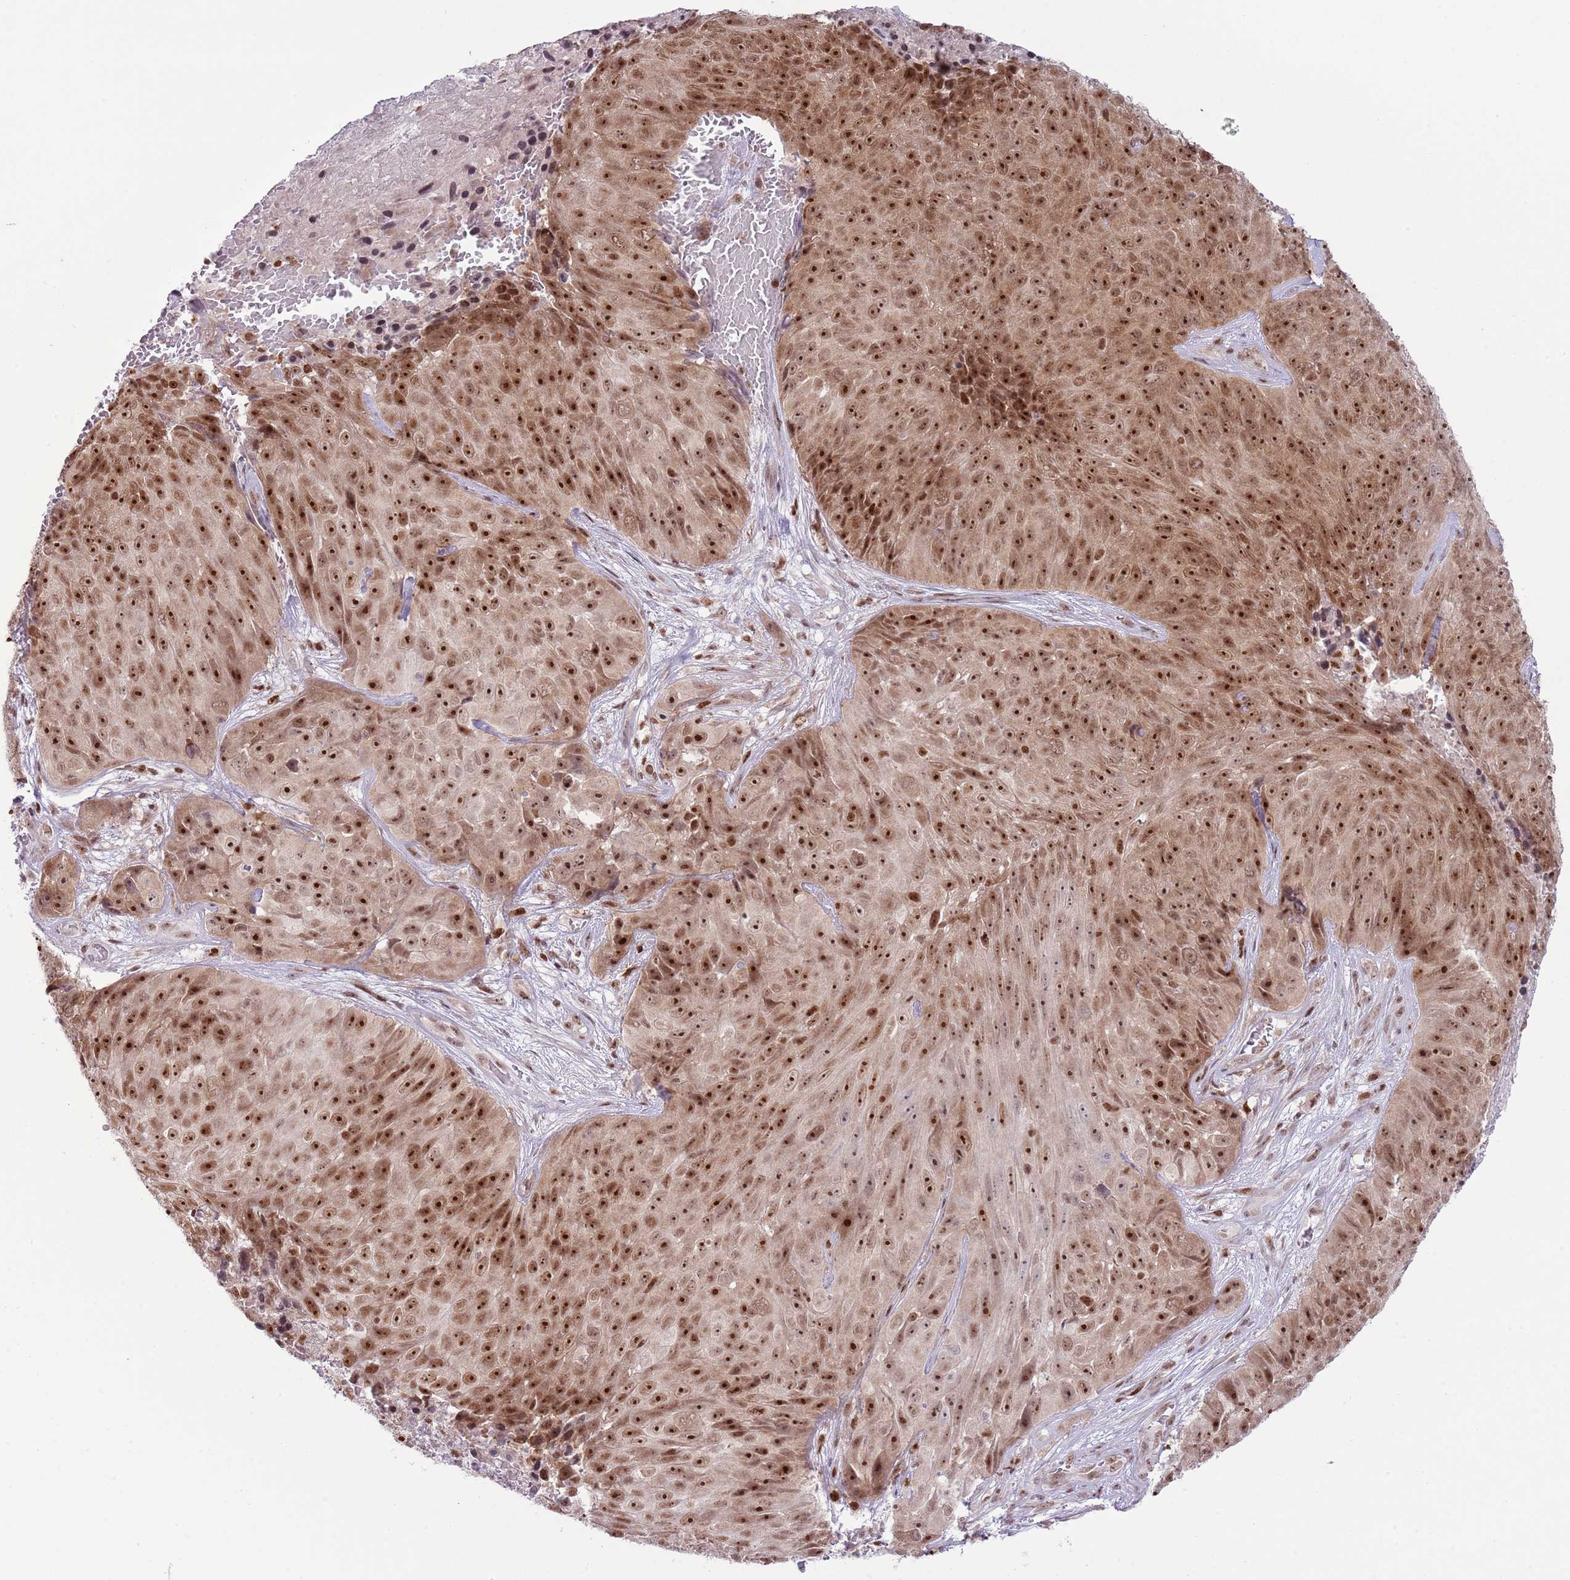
{"staining": {"intensity": "strong", "quantity": ">75%", "location": "nuclear"}, "tissue": "skin cancer", "cell_type": "Tumor cells", "image_type": "cancer", "snomed": [{"axis": "morphology", "description": "Squamous cell carcinoma, NOS"}, {"axis": "topography", "description": "Skin"}], "caption": "Tumor cells demonstrate strong nuclear expression in approximately >75% of cells in skin cancer (squamous cell carcinoma).", "gene": "SELENOH", "patient": {"sex": "female", "age": 87}}